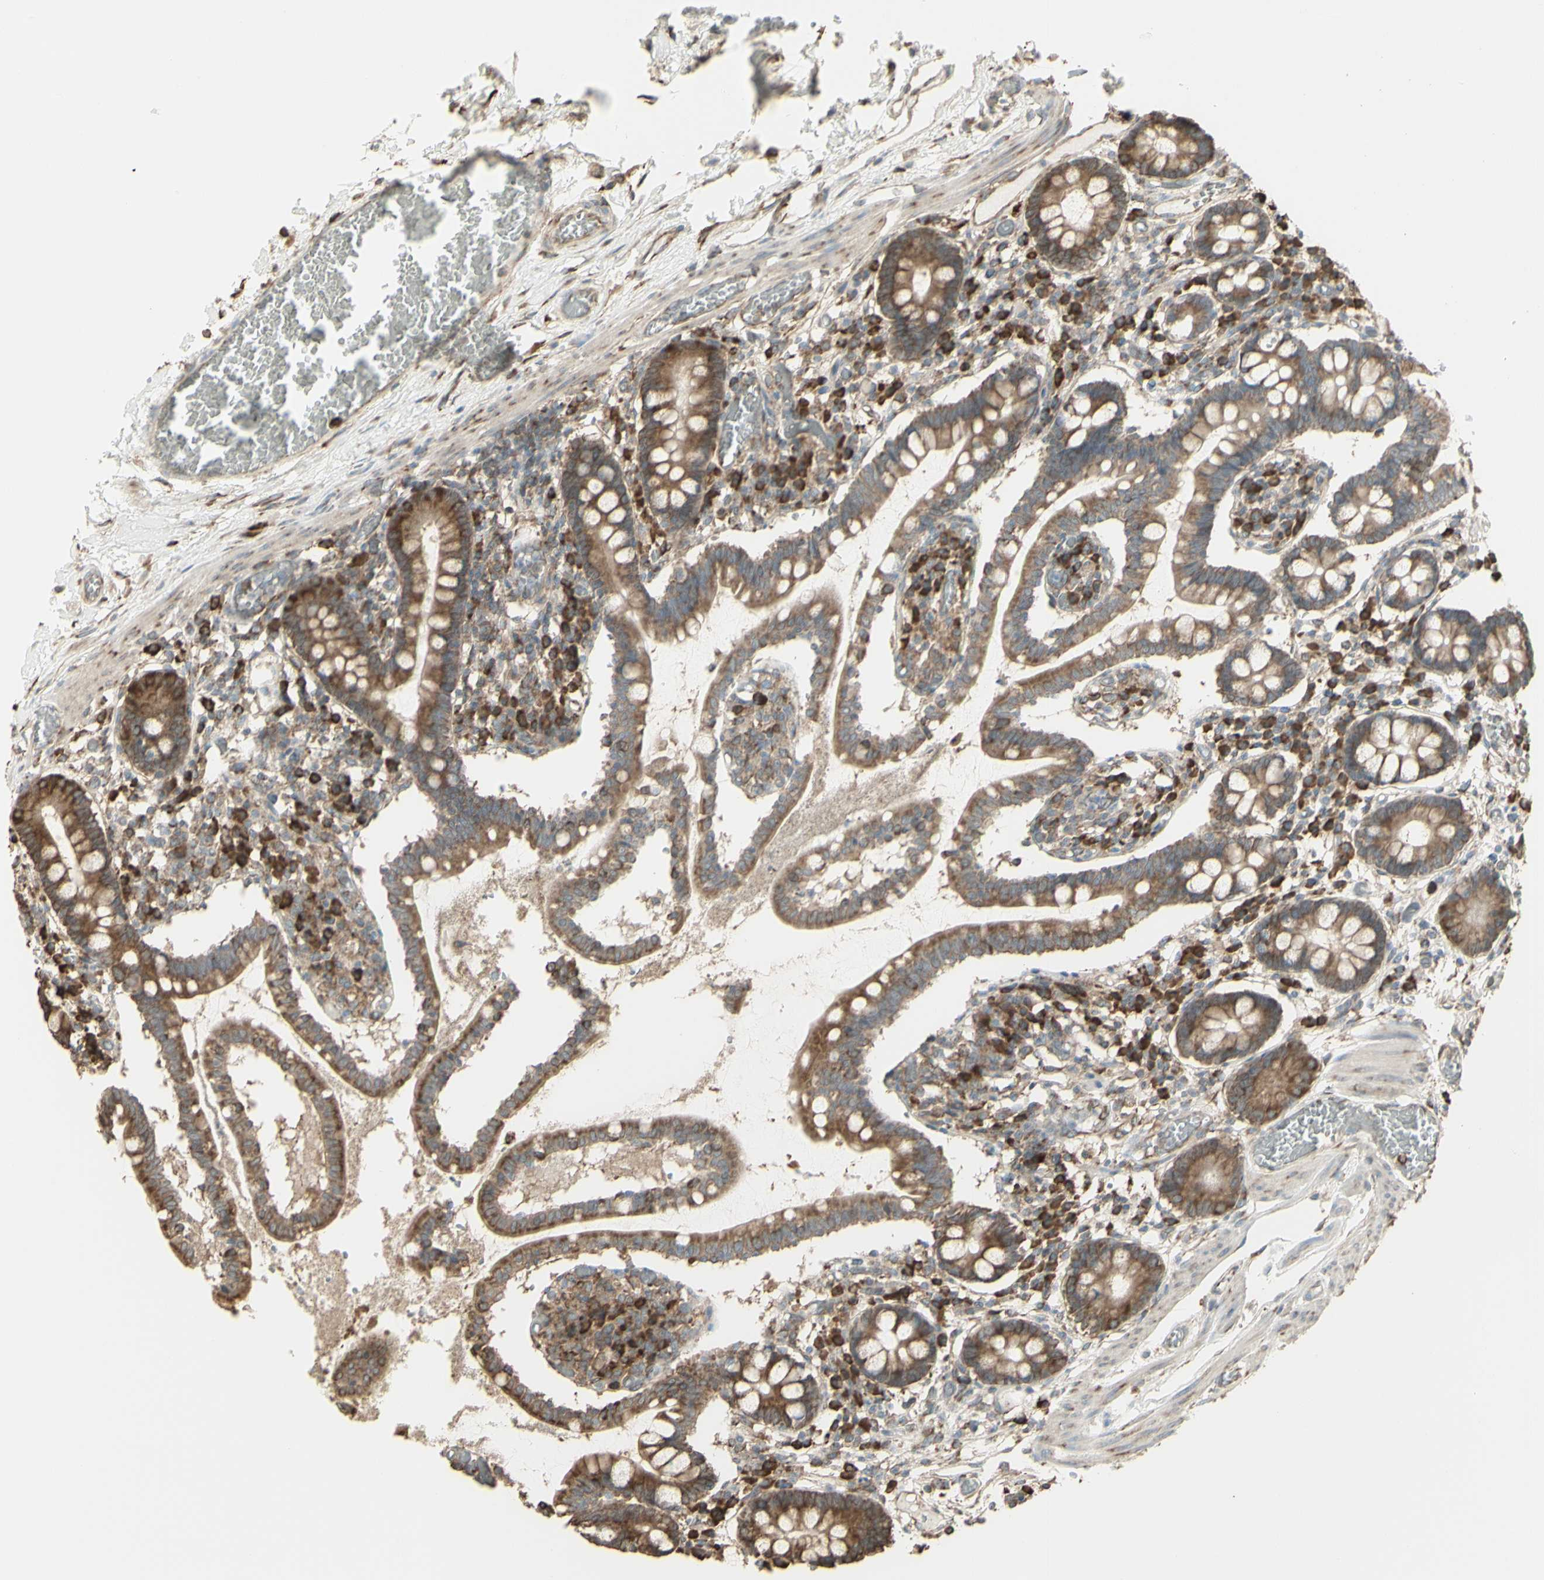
{"staining": {"intensity": "moderate", "quantity": ">75%", "location": "cytoplasmic/membranous"}, "tissue": "small intestine", "cell_type": "Glandular cells", "image_type": "normal", "snomed": [{"axis": "morphology", "description": "Normal tissue, NOS"}, {"axis": "topography", "description": "Small intestine"}], "caption": "The photomicrograph exhibits staining of benign small intestine, revealing moderate cytoplasmic/membranous protein staining (brown color) within glandular cells. (brown staining indicates protein expression, while blue staining denotes nuclei).", "gene": "EEF1B2", "patient": {"sex": "female", "age": 61}}